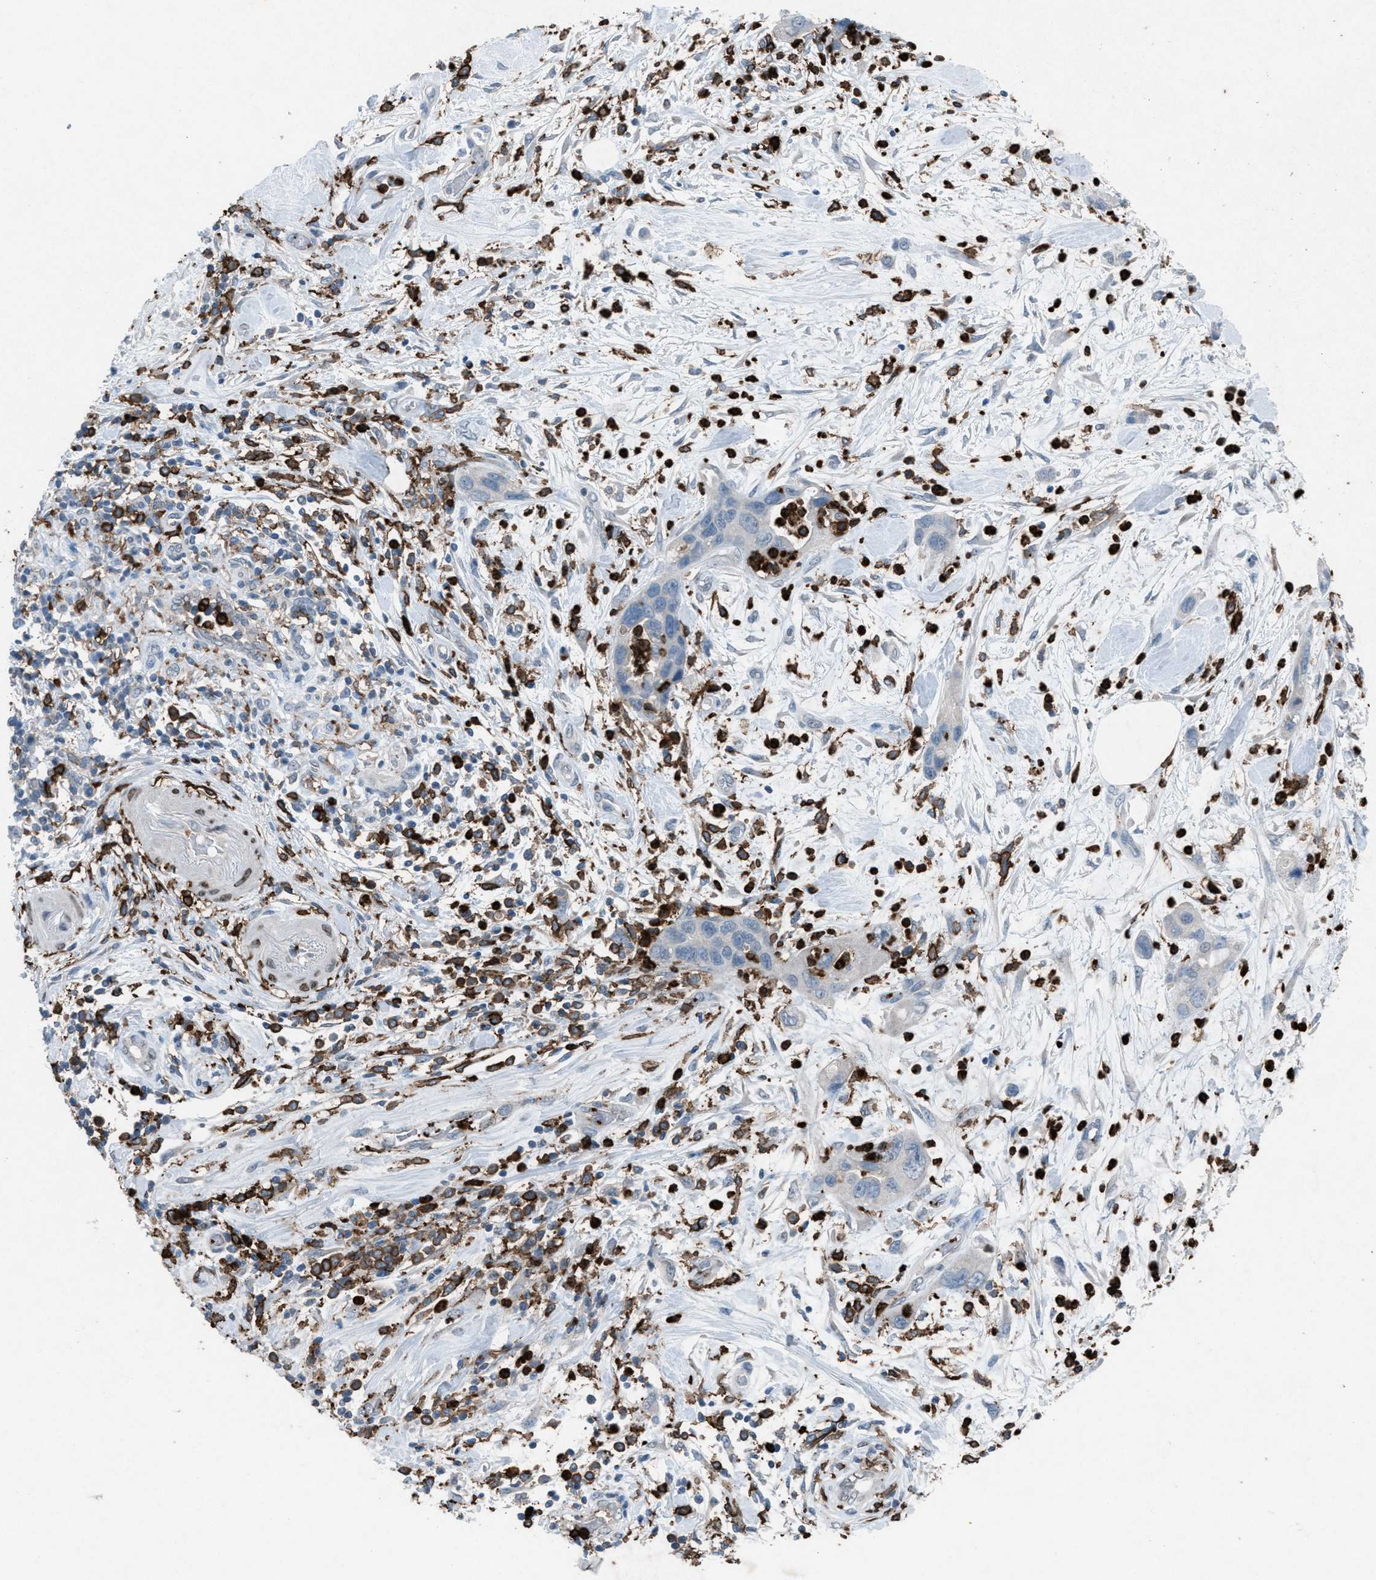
{"staining": {"intensity": "moderate", "quantity": ">75%", "location": "cytoplasmic/membranous"}, "tissue": "pancreatic cancer", "cell_type": "Tumor cells", "image_type": "cancer", "snomed": [{"axis": "morphology", "description": "Adenocarcinoma, NOS"}, {"axis": "topography", "description": "Pancreas"}], "caption": "Pancreatic adenocarcinoma stained for a protein reveals moderate cytoplasmic/membranous positivity in tumor cells.", "gene": "FCER1G", "patient": {"sex": "female", "age": 70}}